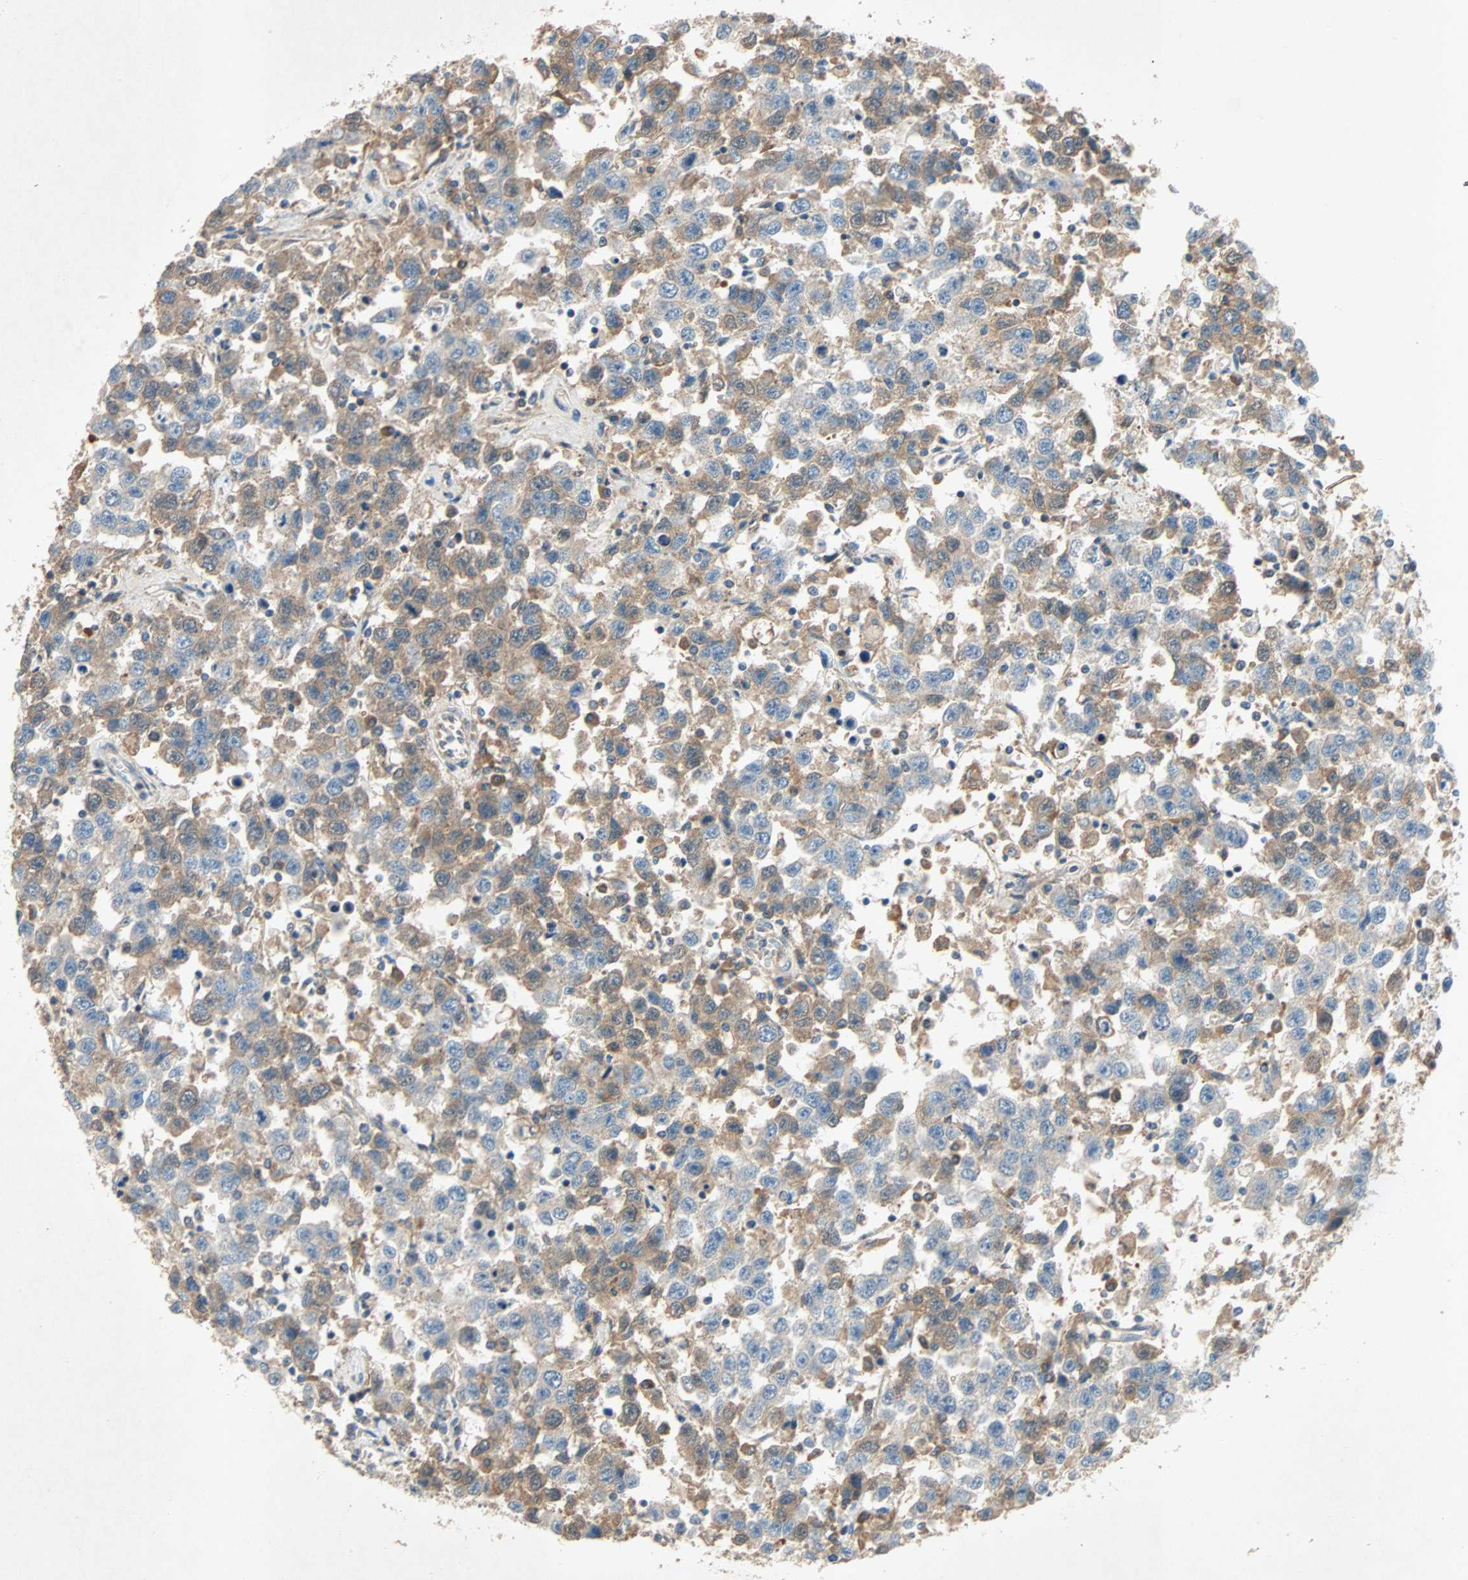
{"staining": {"intensity": "moderate", "quantity": "25%-75%", "location": "cytoplasmic/membranous"}, "tissue": "testis cancer", "cell_type": "Tumor cells", "image_type": "cancer", "snomed": [{"axis": "morphology", "description": "Seminoma, NOS"}, {"axis": "topography", "description": "Testis"}], "caption": "Tumor cells exhibit moderate cytoplasmic/membranous expression in about 25%-75% of cells in testis cancer (seminoma).", "gene": "XYLT1", "patient": {"sex": "male", "age": 41}}